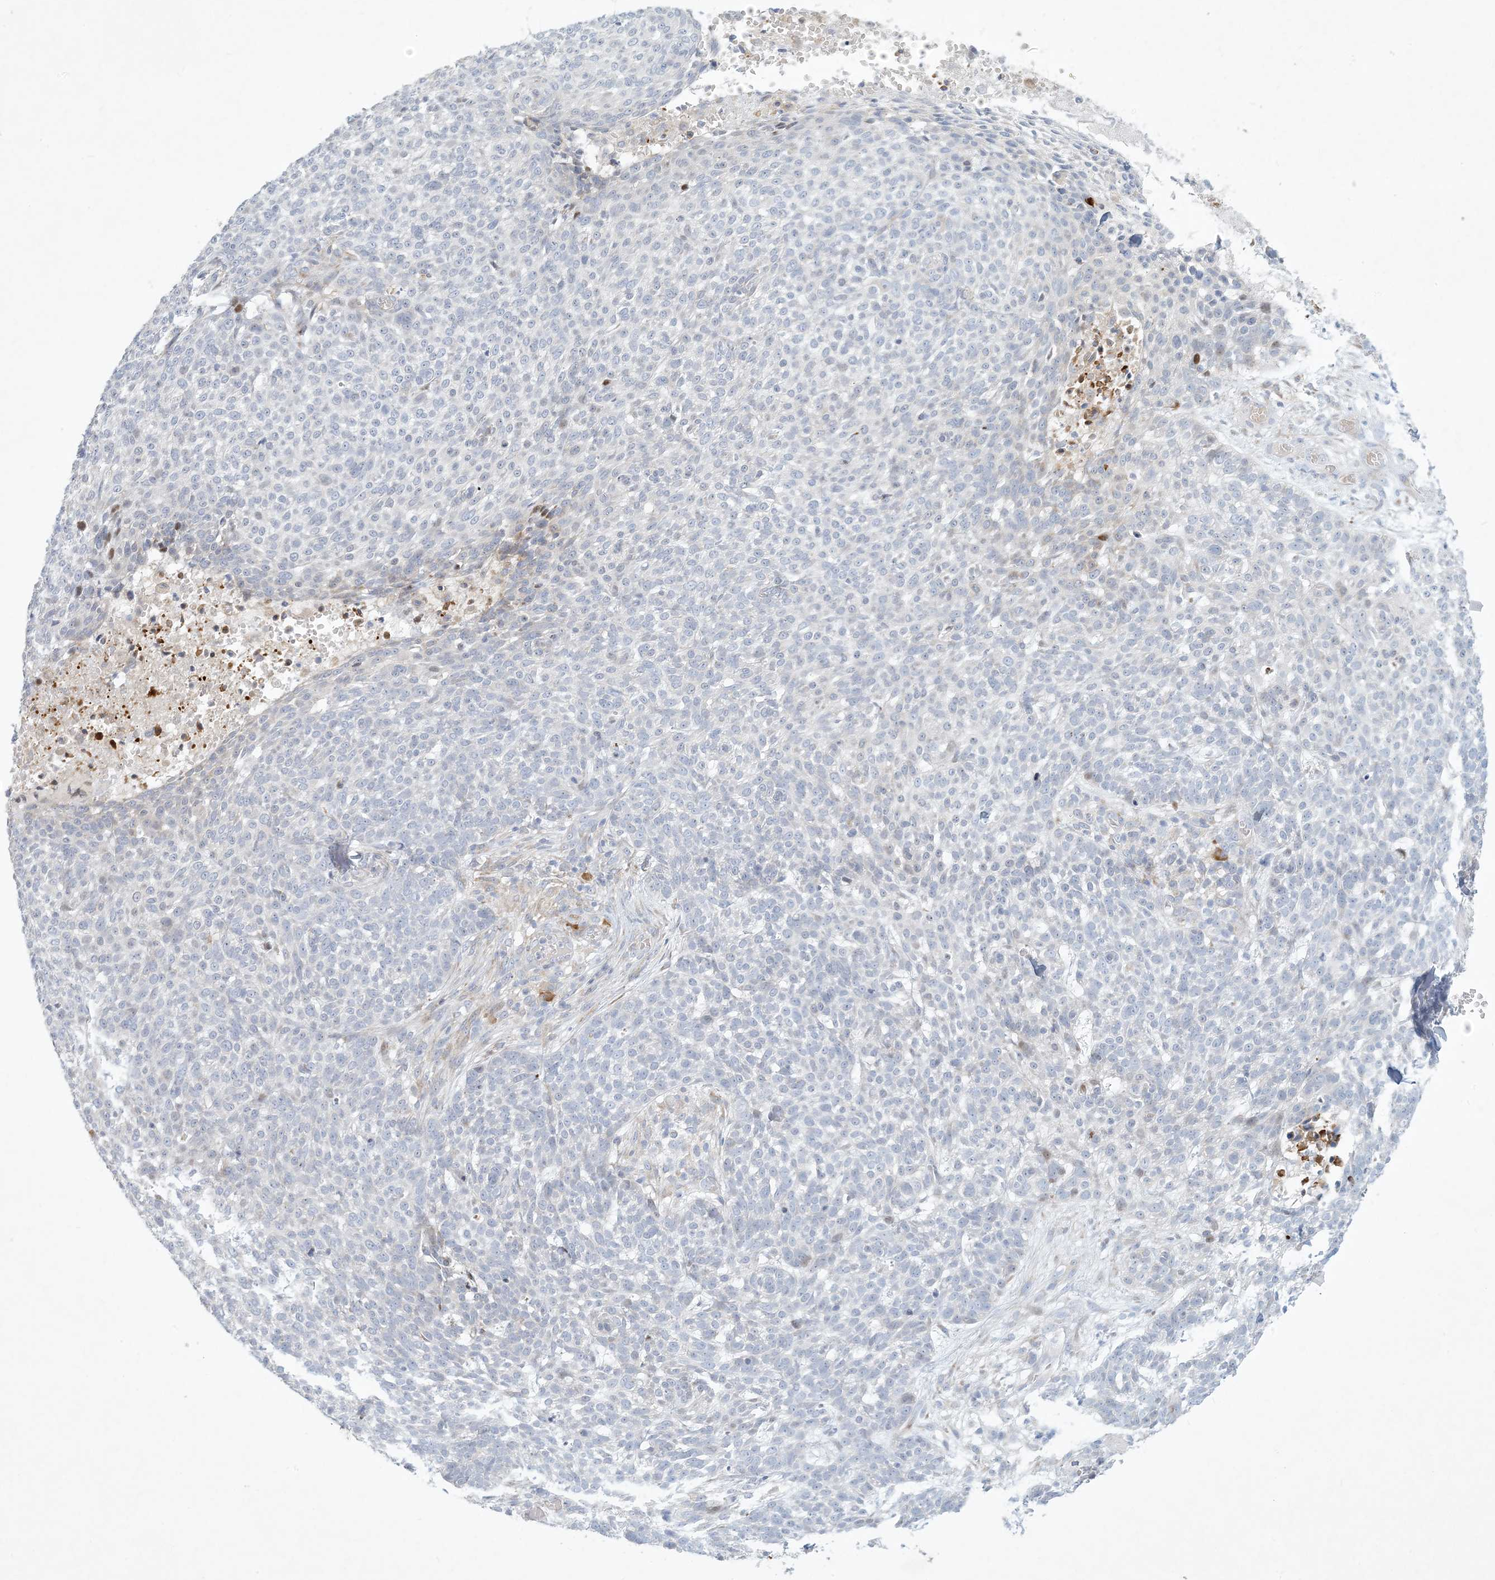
{"staining": {"intensity": "negative", "quantity": "none", "location": "none"}, "tissue": "skin cancer", "cell_type": "Tumor cells", "image_type": "cancer", "snomed": [{"axis": "morphology", "description": "Basal cell carcinoma"}, {"axis": "topography", "description": "Skin"}], "caption": "Tumor cells show no significant expression in basal cell carcinoma (skin). (DAB (3,3'-diaminobenzidine) IHC, high magnification).", "gene": "ZNF385D", "patient": {"sex": "male", "age": 85}}